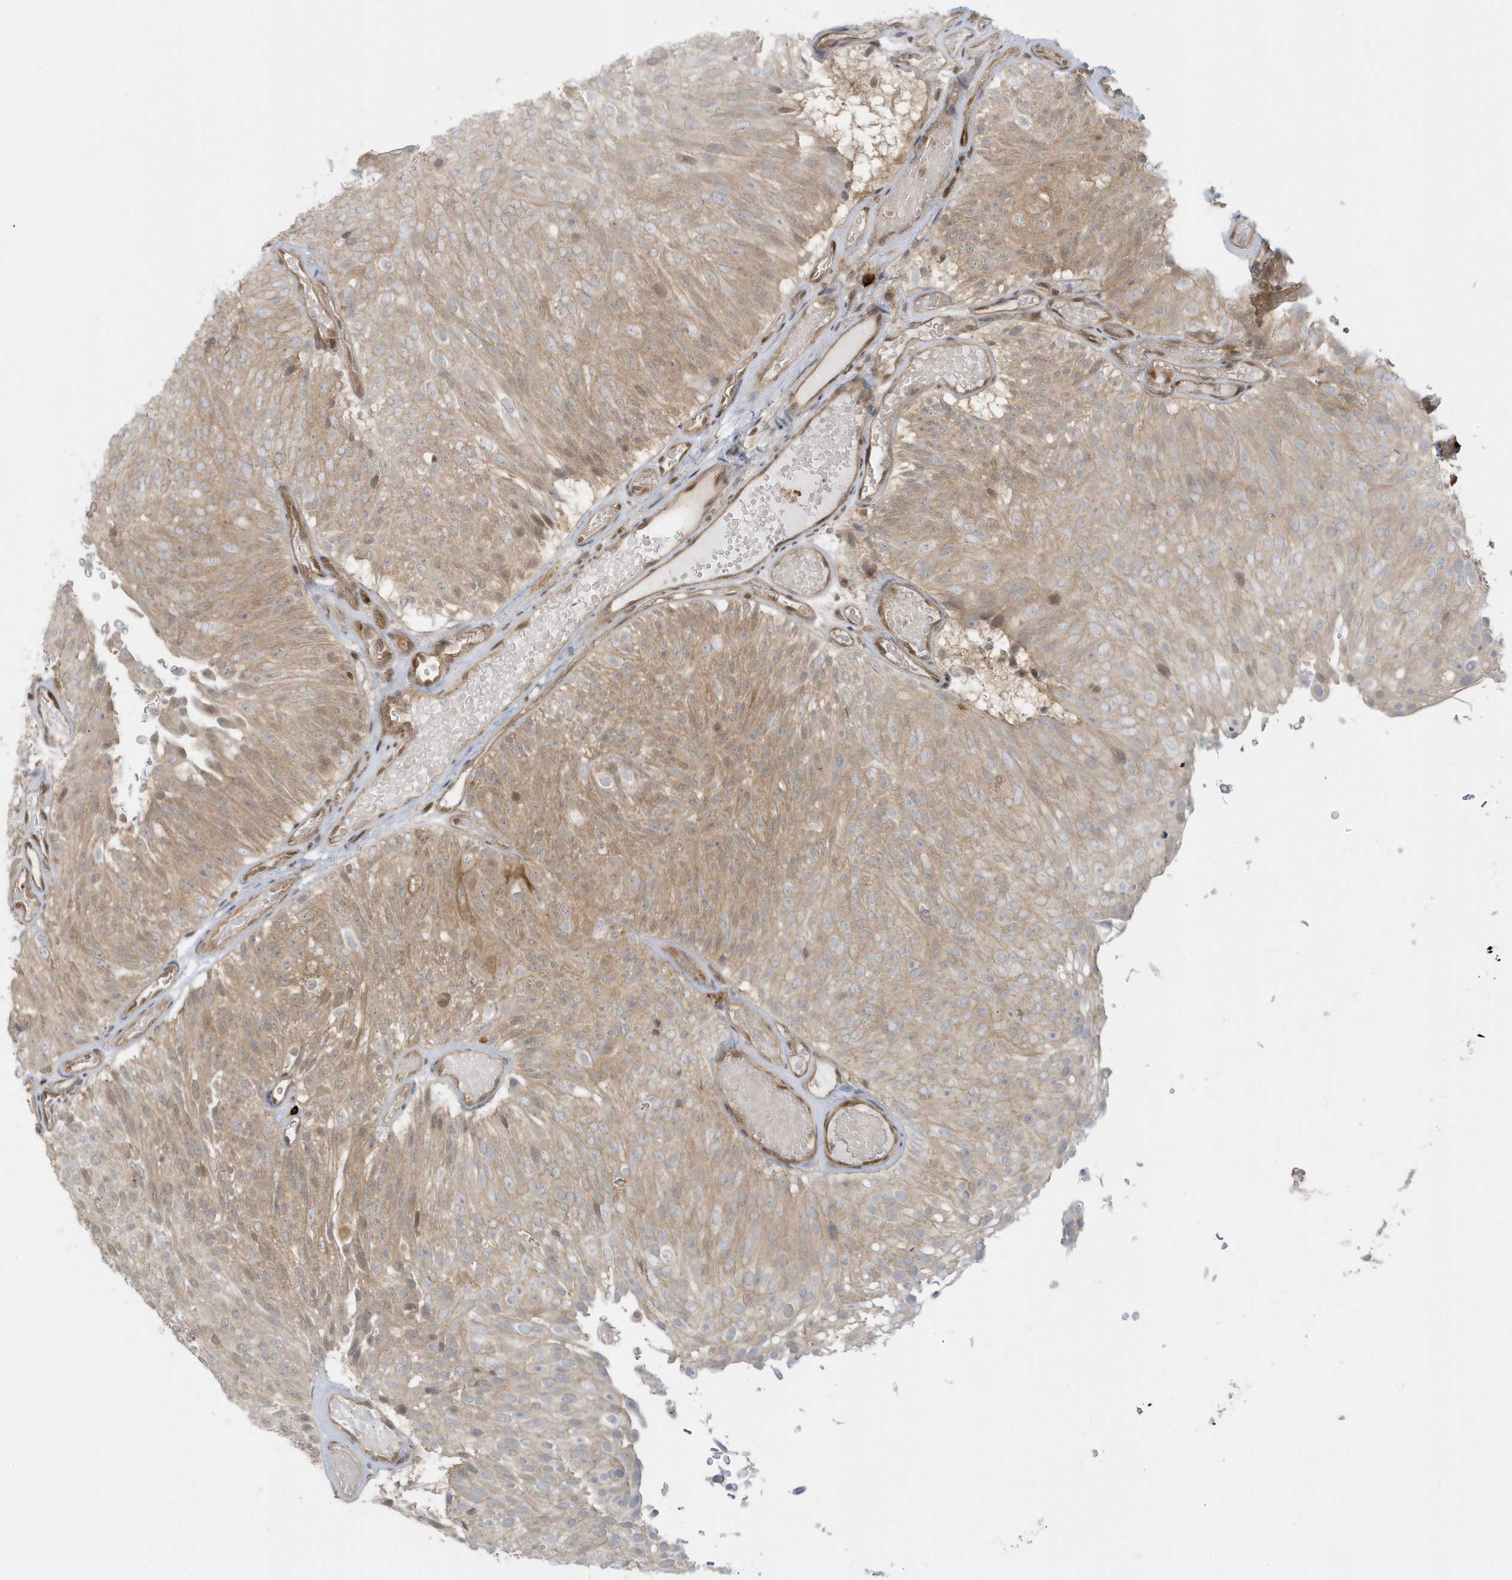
{"staining": {"intensity": "moderate", "quantity": "25%-75%", "location": "cytoplasmic/membranous"}, "tissue": "urothelial cancer", "cell_type": "Tumor cells", "image_type": "cancer", "snomed": [{"axis": "morphology", "description": "Urothelial carcinoma, Low grade"}, {"axis": "topography", "description": "Urinary bladder"}], "caption": "A photomicrograph of low-grade urothelial carcinoma stained for a protein exhibits moderate cytoplasmic/membranous brown staining in tumor cells. The staining is performed using DAB brown chromogen to label protein expression. The nuclei are counter-stained blue using hematoxylin.", "gene": "PPP1R7", "patient": {"sex": "male", "age": 78}}